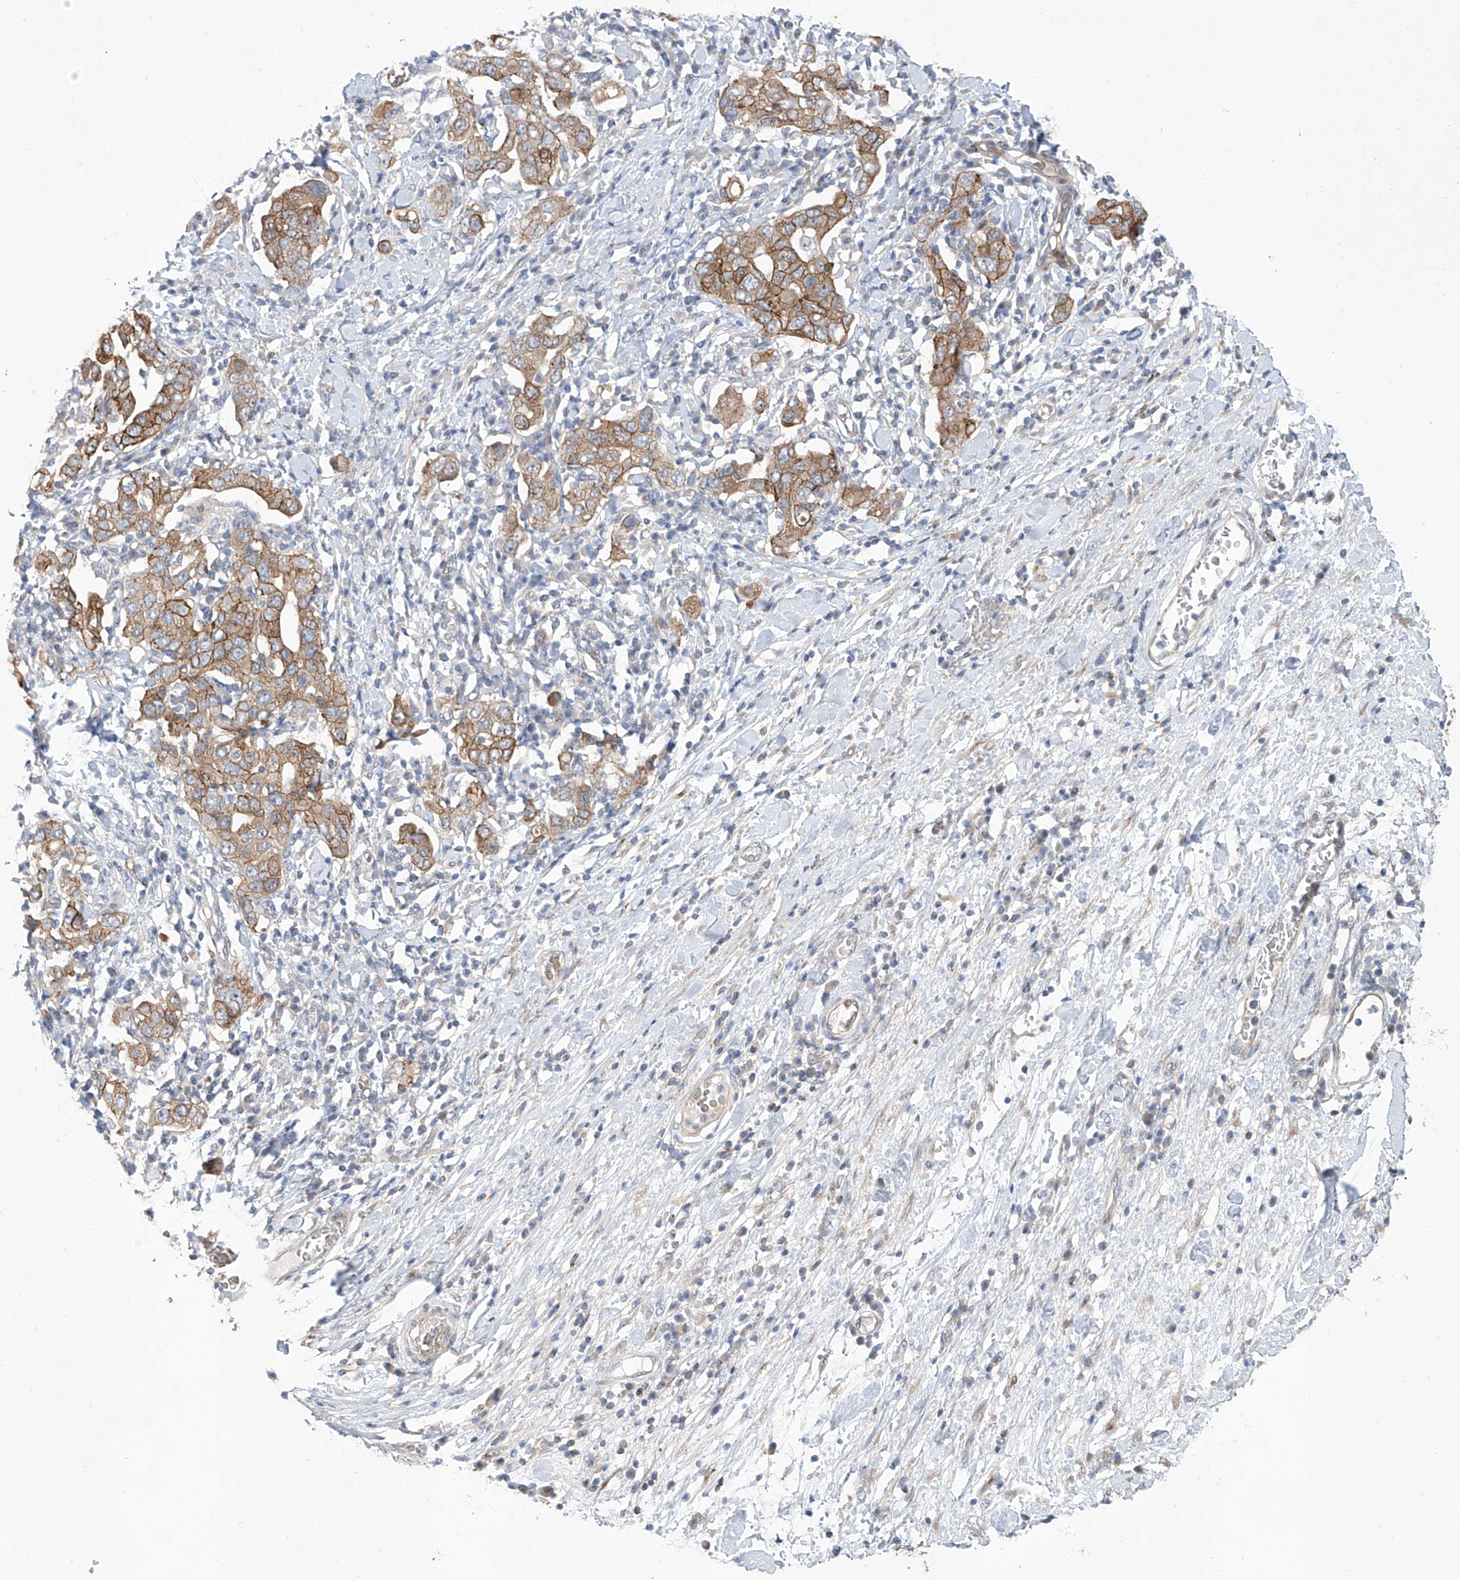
{"staining": {"intensity": "moderate", "quantity": ">75%", "location": "cytoplasmic/membranous"}, "tissue": "stomach cancer", "cell_type": "Tumor cells", "image_type": "cancer", "snomed": [{"axis": "morphology", "description": "Adenocarcinoma, NOS"}, {"axis": "topography", "description": "Stomach, upper"}], "caption": "Stomach cancer (adenocarcinoma) stained with a protein marker shows moderate staining in tumor cells.", "gene": "LRRC1", "patient": {"sex": "male", "age": 62}}